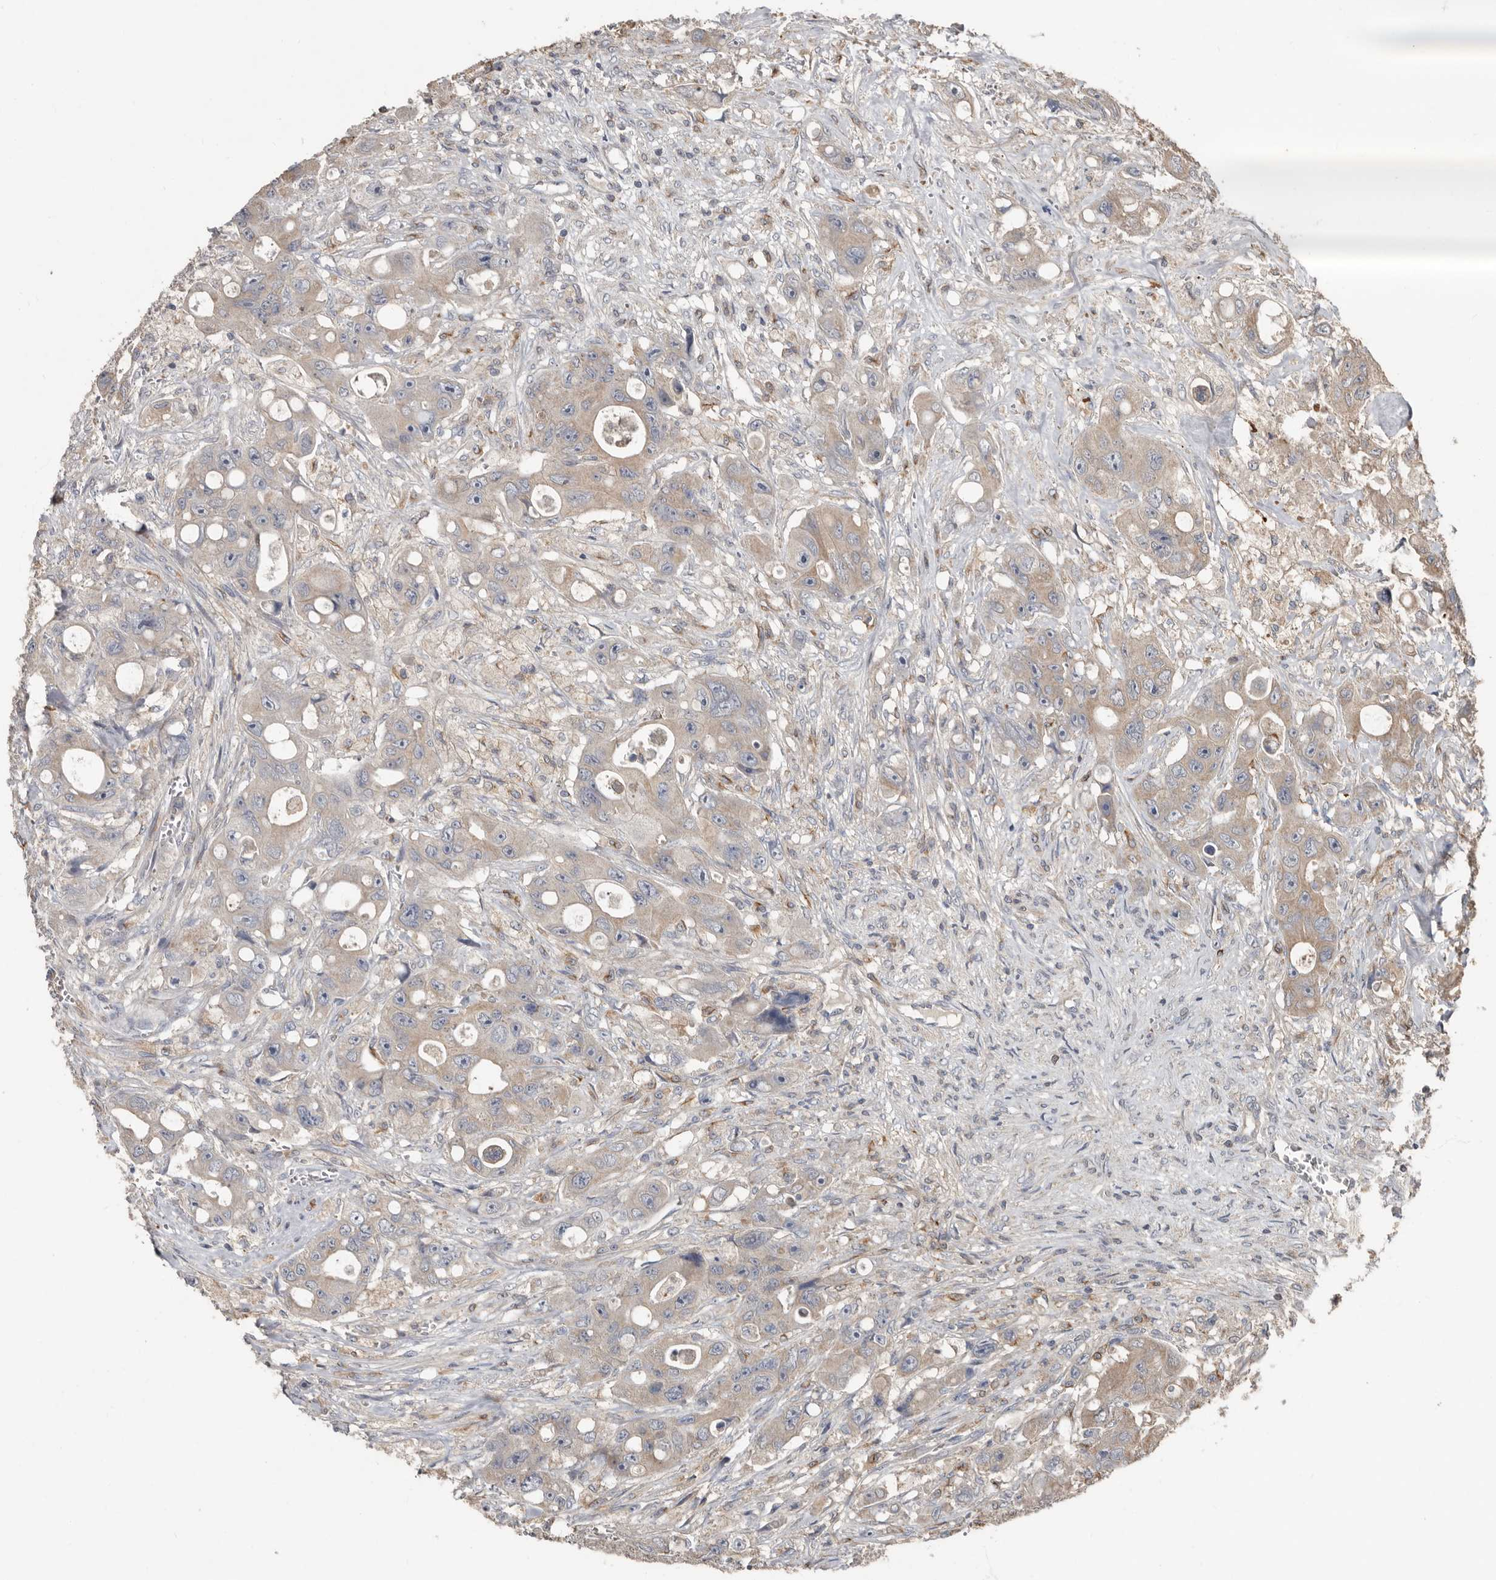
{"staining": {"intensity": "weak", "quantity": "25%-75%", "location": "cytoplasmic/membranous"}, "tissue": "colorectal cancer", "cell_type": "Tumor cells", "image_type": "cancer", "snomed": [{"axis": "morphology", "description": "Adenocarcinoma, NOS"}, {"axis": "topography", "description": "Colon"}], "caption": "Colorectal adenocarcinoma stained with immunohistochemistry (IHC) reveals weak cytoplasmic/membranous expression in about 25%-75% of tumor cells. (IHC, brightfield microscopy, high magnification).", "gene": "KIF26B", "patient": {"sex": "female", "age": 46}}